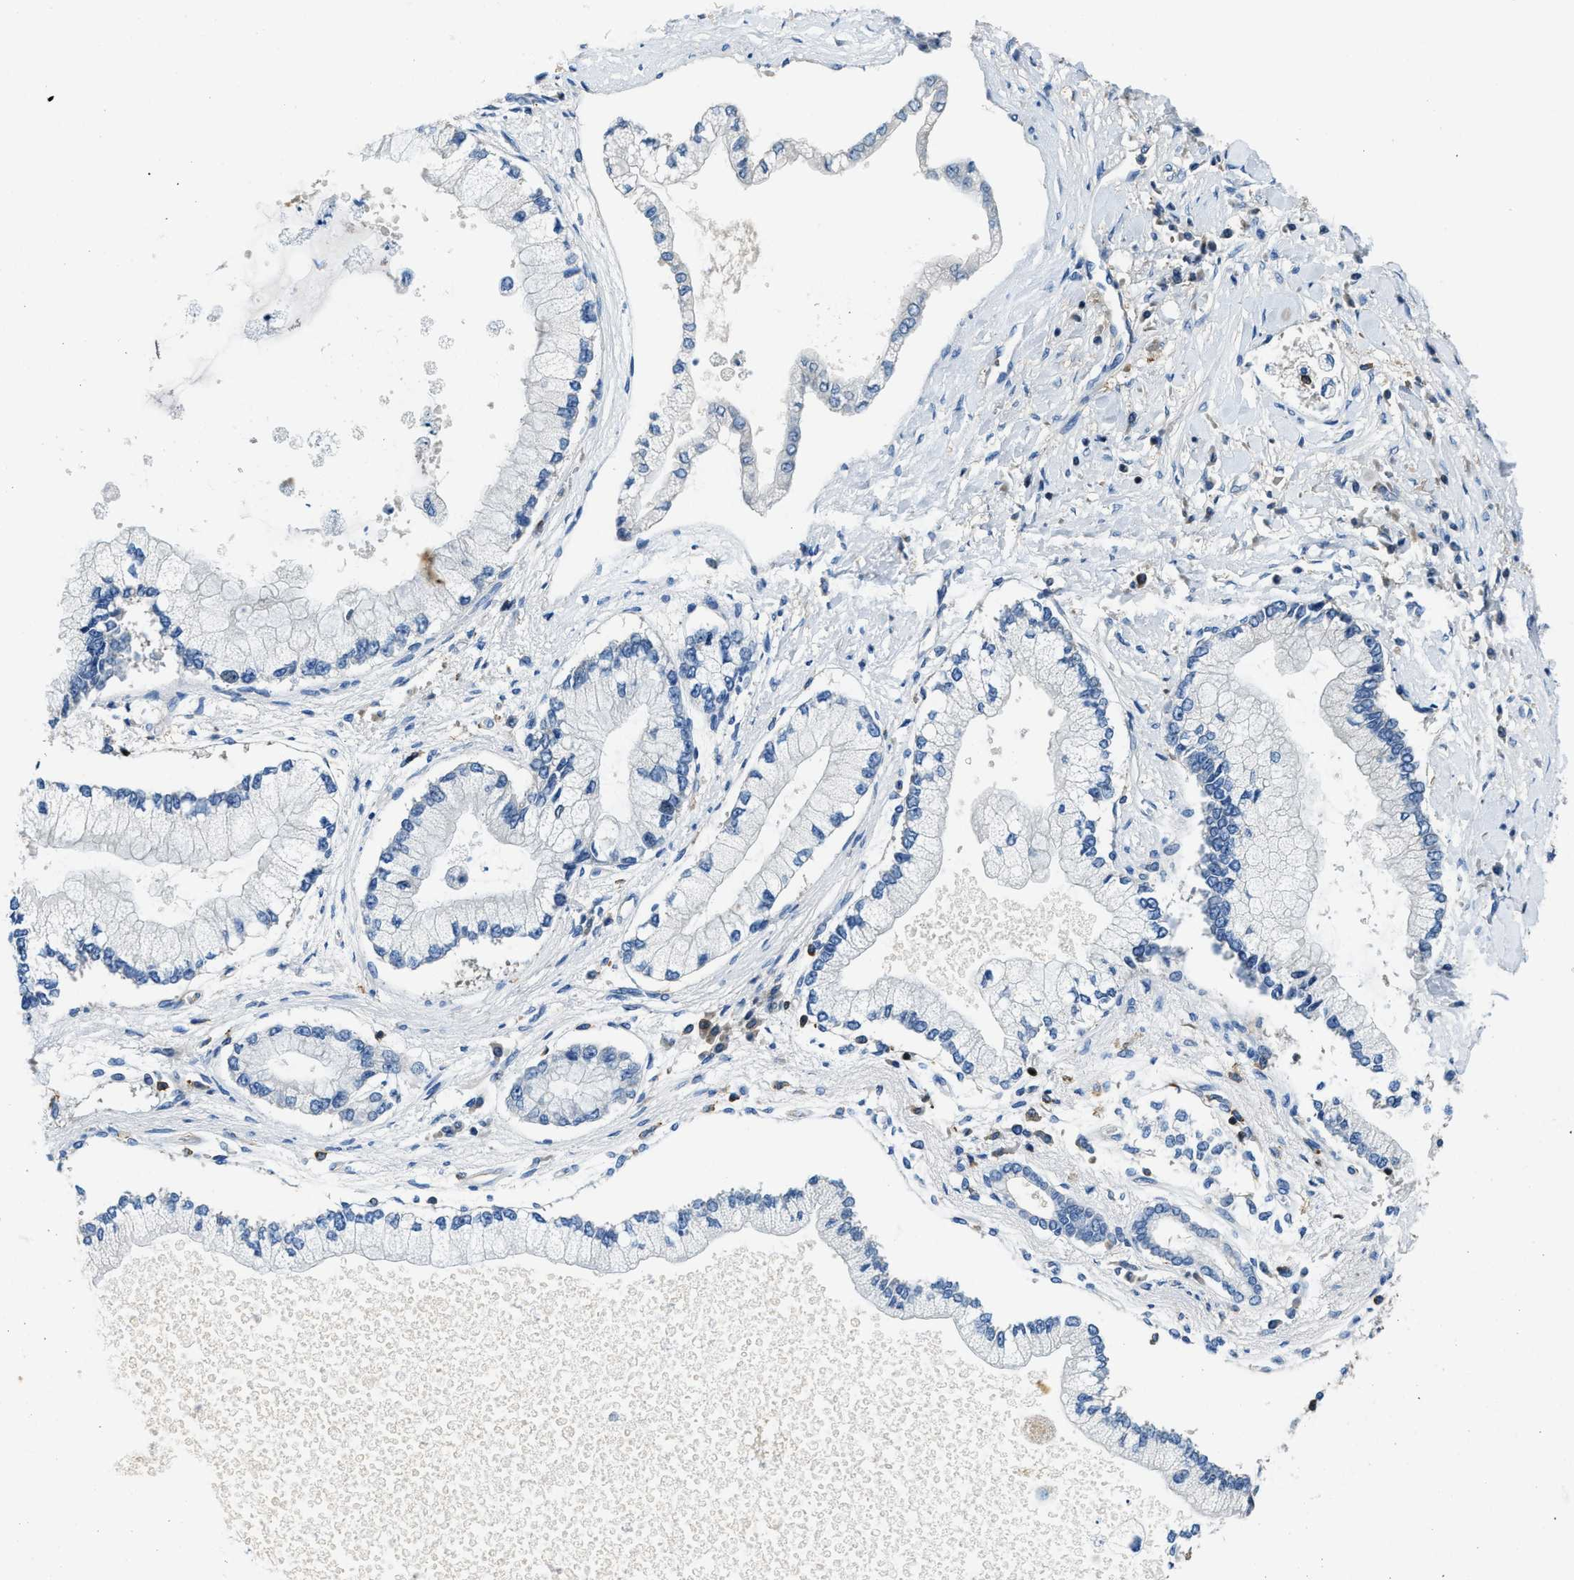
{"staining": {"intensity": "negative", "quantity": "none", "location": "none"}, "tissue": "liver cancer", "cell_type": "Tumor cells", "image_type": "cancer", "snomed": [{"axis": "morphology", "description": "Cholangiocarcinoma"}, {"axis": "topography", "description": "Liver"}], "caption": "A micrograph of liver cancer (cholangiocarcinoma) stained for a protein exhibits no brown staining in tumor cells. (Brightfield microscopy of DAB immunohistochemistry at high magnification).", "gene": "MYO1G", "patient": {"sex": "male", "age": 50}}